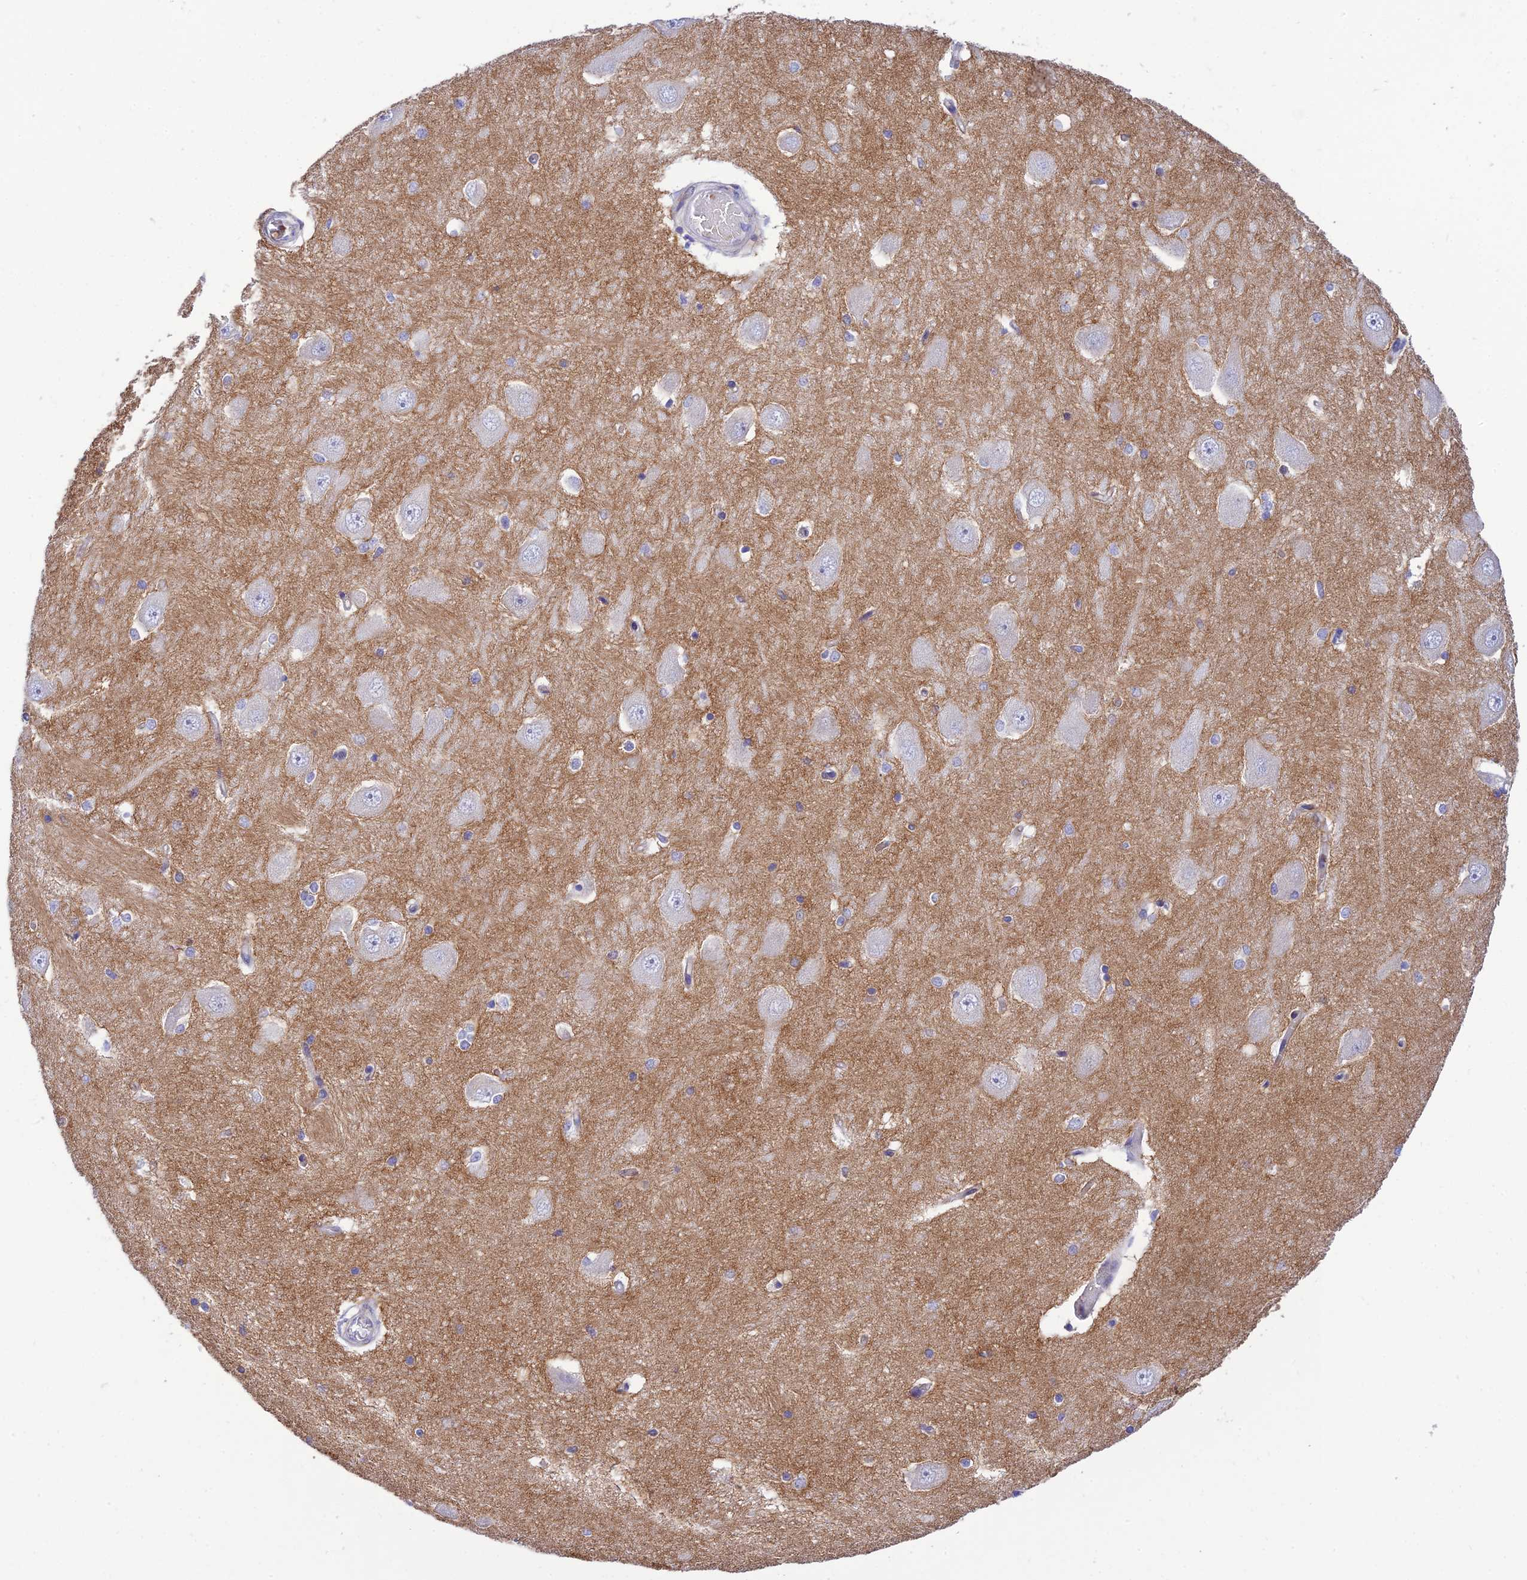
{"staining": {"intensity": "negative", "quantity": "none", "location": "none"}, "tissue": "hippocampus", "cell_type": "Glial cells", "image_type": "normal", "snomed": [{"axis": "morphology", "description": "Normal tissue, NOS"}, {"axis": "topography", "description": "Hippocampus"}], "caption": "IHC photomicrograph of normal hippocampus: human hippocampus stained with DAB reveals no significant protein expression in glial cells. (Brightfield microscopy of DAB immunohistochemistry at high magnification).", "gene": "CCDC157", "patient": {"sex": "male", "age": 45}}